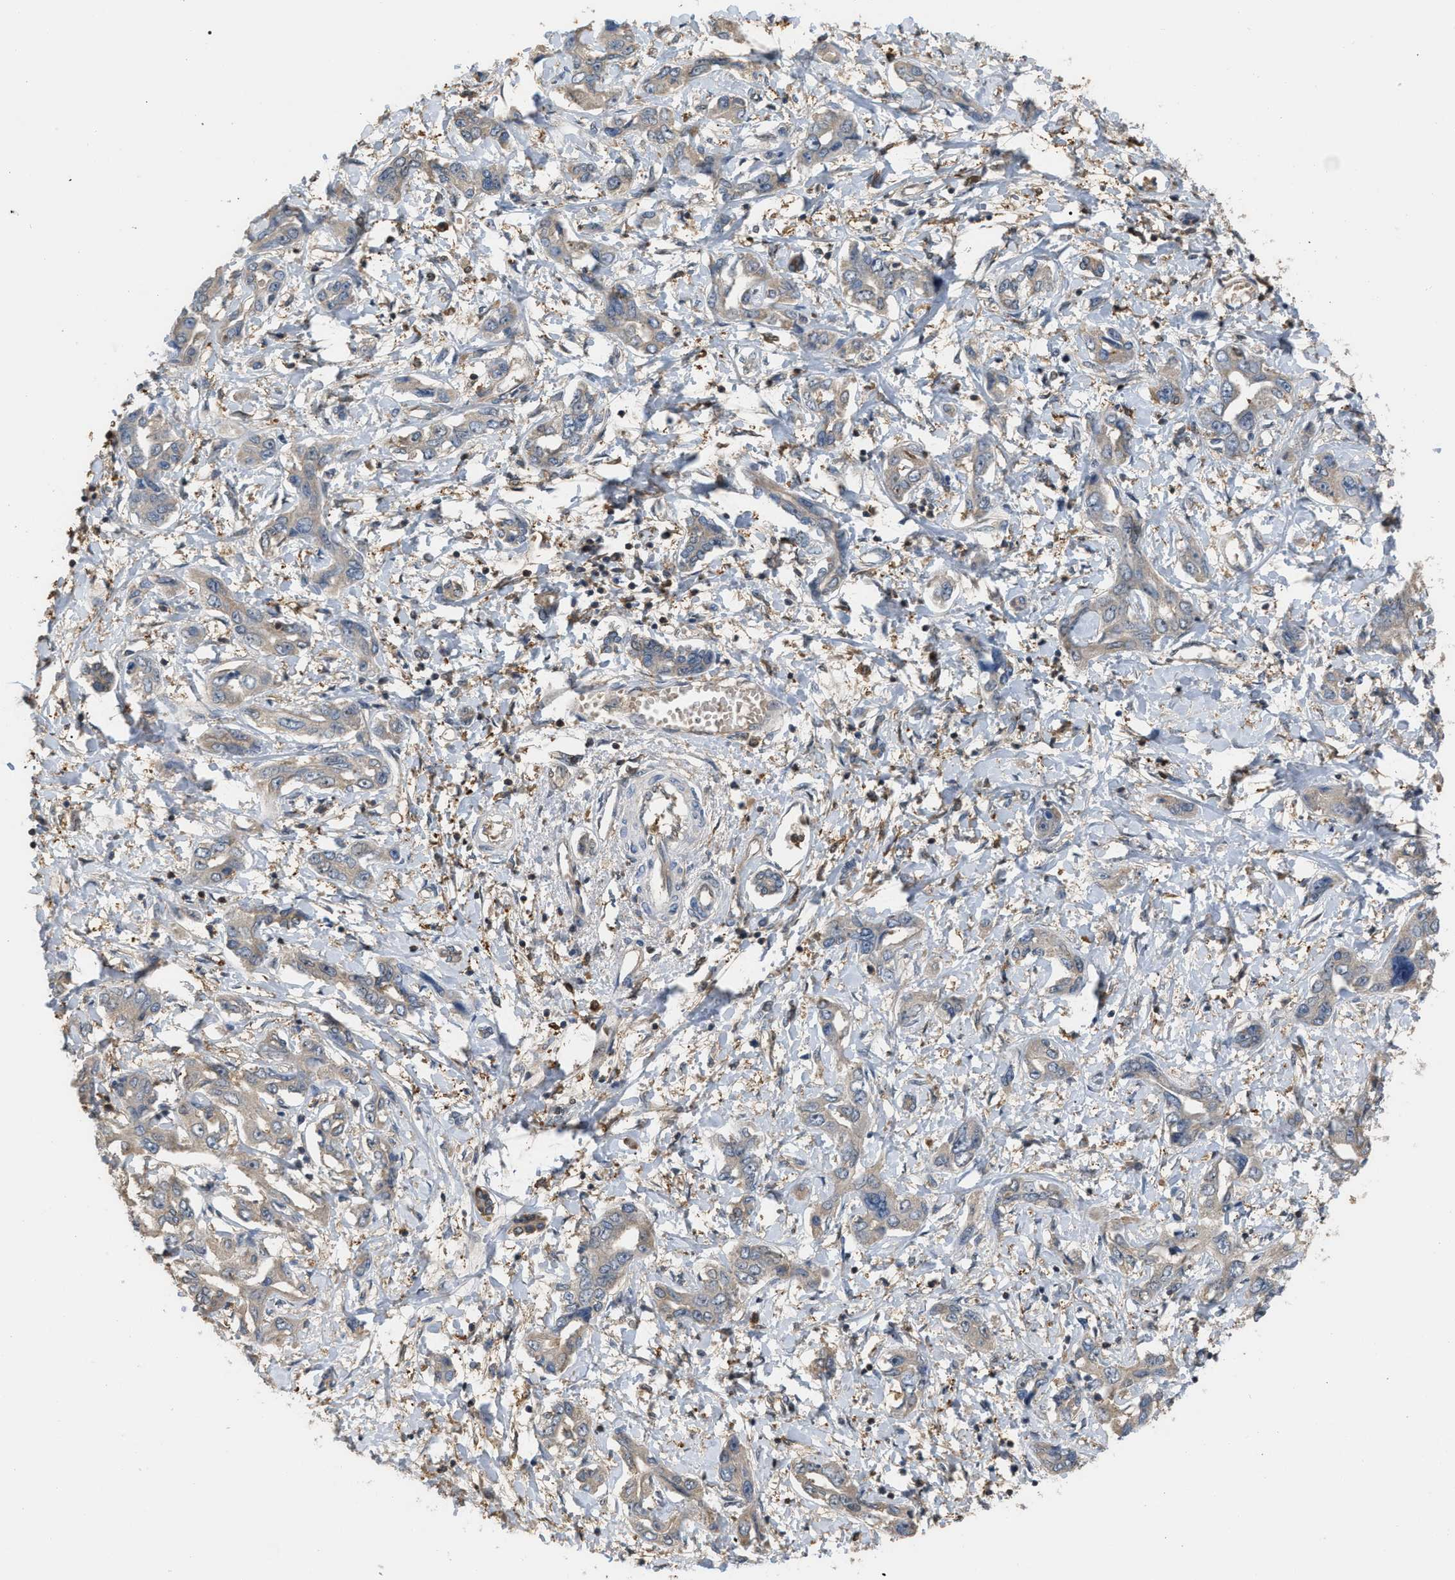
{"staining": {"intensity": "weak", "quantity": ">75%", "location": "cytoplasmic/membranous"}, "tissue": "liver cancer", "cell_type": "Tumor cells", "image_type": "cancer", "snomed": [{"axis": "morphology", "description": "Cholangiocarcinoma"}, {"axis": "topography", "description": "Liver"}], "caption": "Liver cholangiocarcinoma was stained to show a protein in brown. There is low levels of weak cytoplasmic/membranous staining in about >75% of tumor cells. Using DAB (brown) and hematoxylin (blue) stains, captured at high magnification using brightfield microscopy.", "gene": "MTPN", "patient": {"sex": "male", "age": 59}}